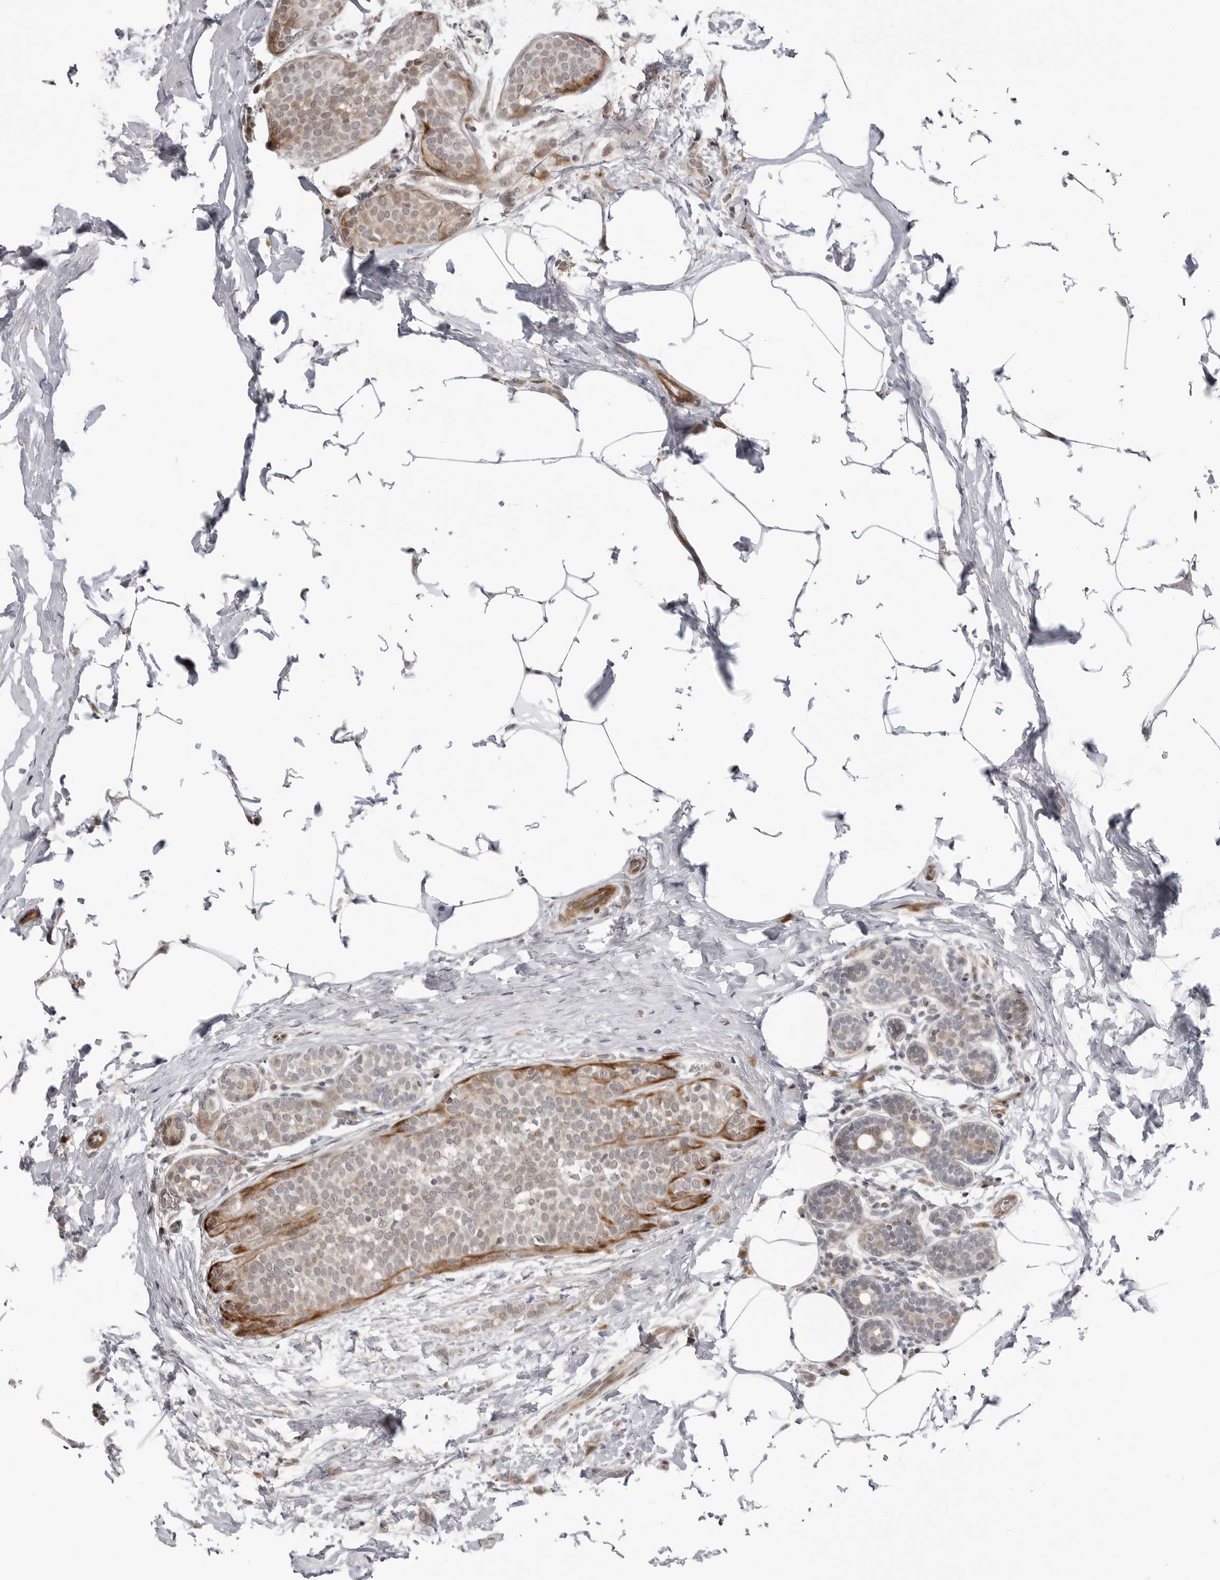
{"staining": {"intensity": "weak", "quantity": "25%-75%", "location": "cytoplasmic/membranous"}, "tissue": "breast cancer", "cell_type": "Tumor cells", "image_type": "cancer", "snomed": [{"axis": "morphology", "description": "Lobular carcinoma, in situ"}, {"axis": "morphology", "description": "Lobular carcinoma"}, {"axis": "topography", "description": "Breast"}], "caption": "A micrograph of human breast cancer (lobular carcinoma) stained for a protein exhibits weak cytoplasmic/membranous brown staining in tumor cells.", "gene": "ADAMTS5", "patient": {"sex": "female", "age": 41}}